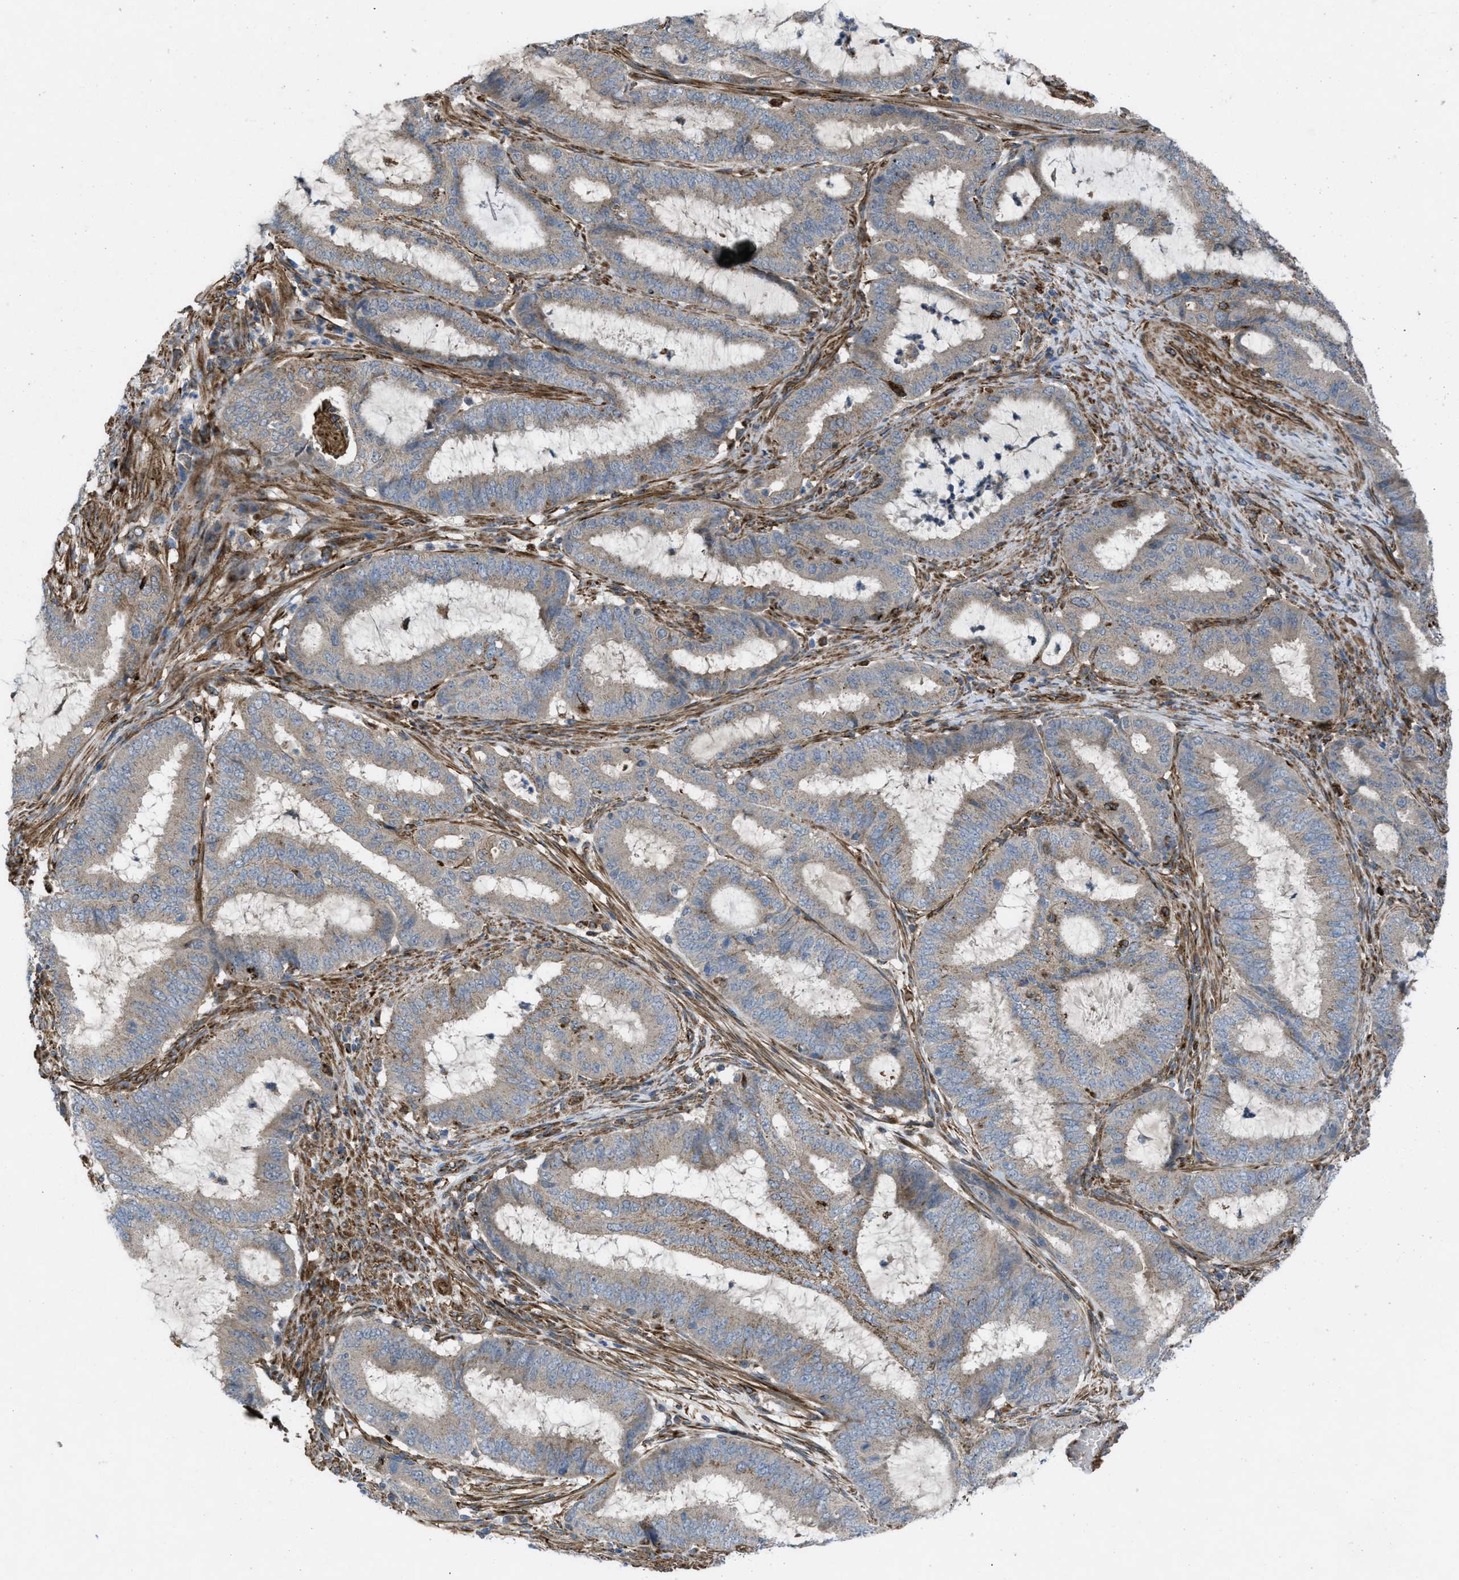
{"staining": {"intensity": "weak", "quantity": ">75%", "location": "cytoplasmic/membranous"}, "tissue": "endometrial cancer", "cell_type": "Tumor cells", "image_type": "cancer", "snomed": [{"axis": "morphology", "description": "Adenocarcinoma, NOS"}, {"axis": "topography", "description": "Endometrium"}], "caption": "A low amount of weak cytoplasmic/membranous staining is appreciated in about >75% of tumor cells in endometrial adenocarcinoma tissue. Using DAB (3,3'-diaminobenzidine) (brown) and hematoxylin (blue) stains, captured at high magnification using brightfield microscopy.", "gene": "SLC6A9", "patient": {"sex": "female", "age": 70}}